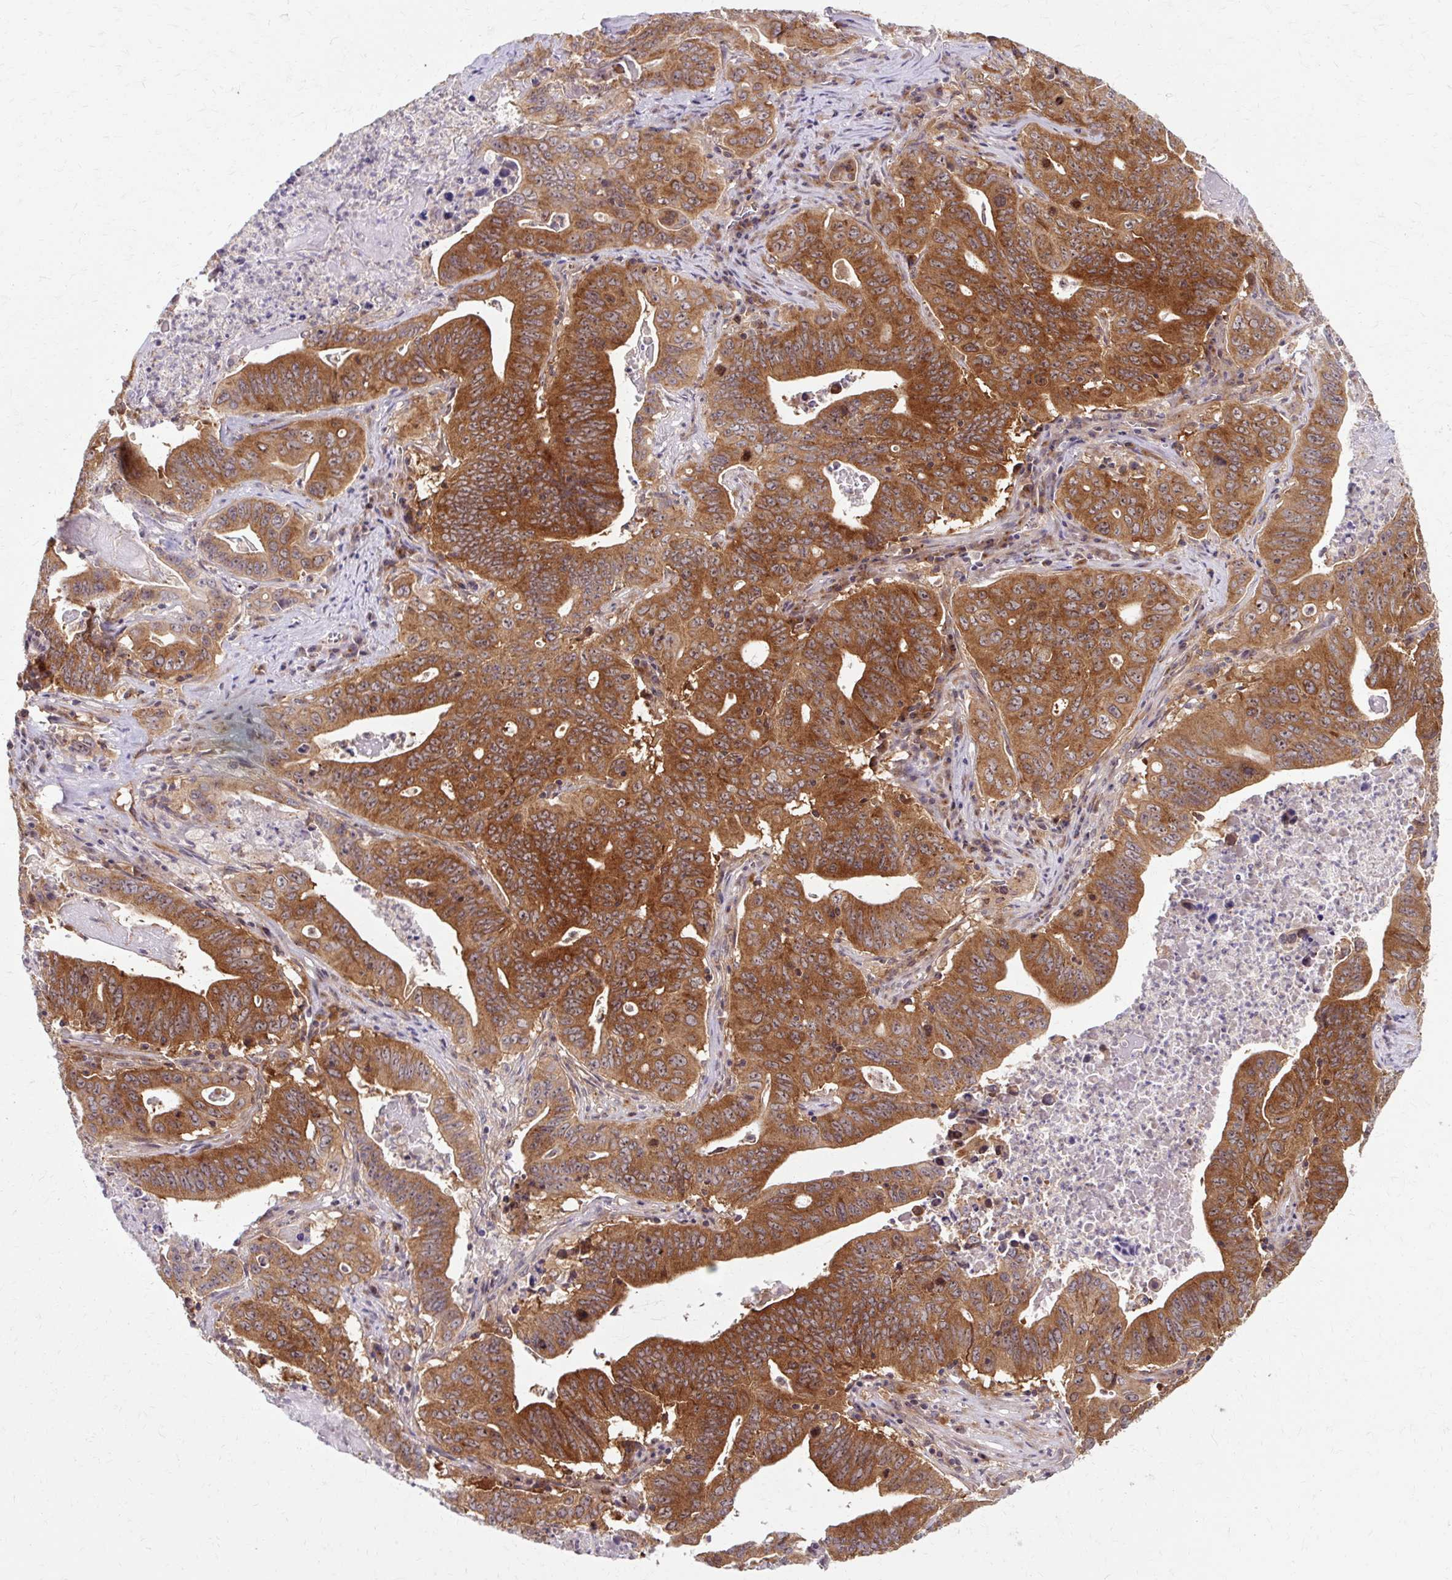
{"staining": {"intensity": "strong", "quantity": ">75%", "location": "cytoplasmic/membranous"}, "tissue": "lung cancer", "cell_type": "Tumor cells", "image_type": "cancer", "snomed": [{"axis": "morphology", "description": "Adenocarcinoma, NOS"}, {"axis": "topography", "description": "Lung"}], "caption": "Lung adenocarcinoma was stained to show a protein in brown. There is high levels of strong cytoplasmic/membranous staining in approximately >75% of tumor cells.", "gene": "MZT2B", "patient": {"sex": "female", "age": 60}}